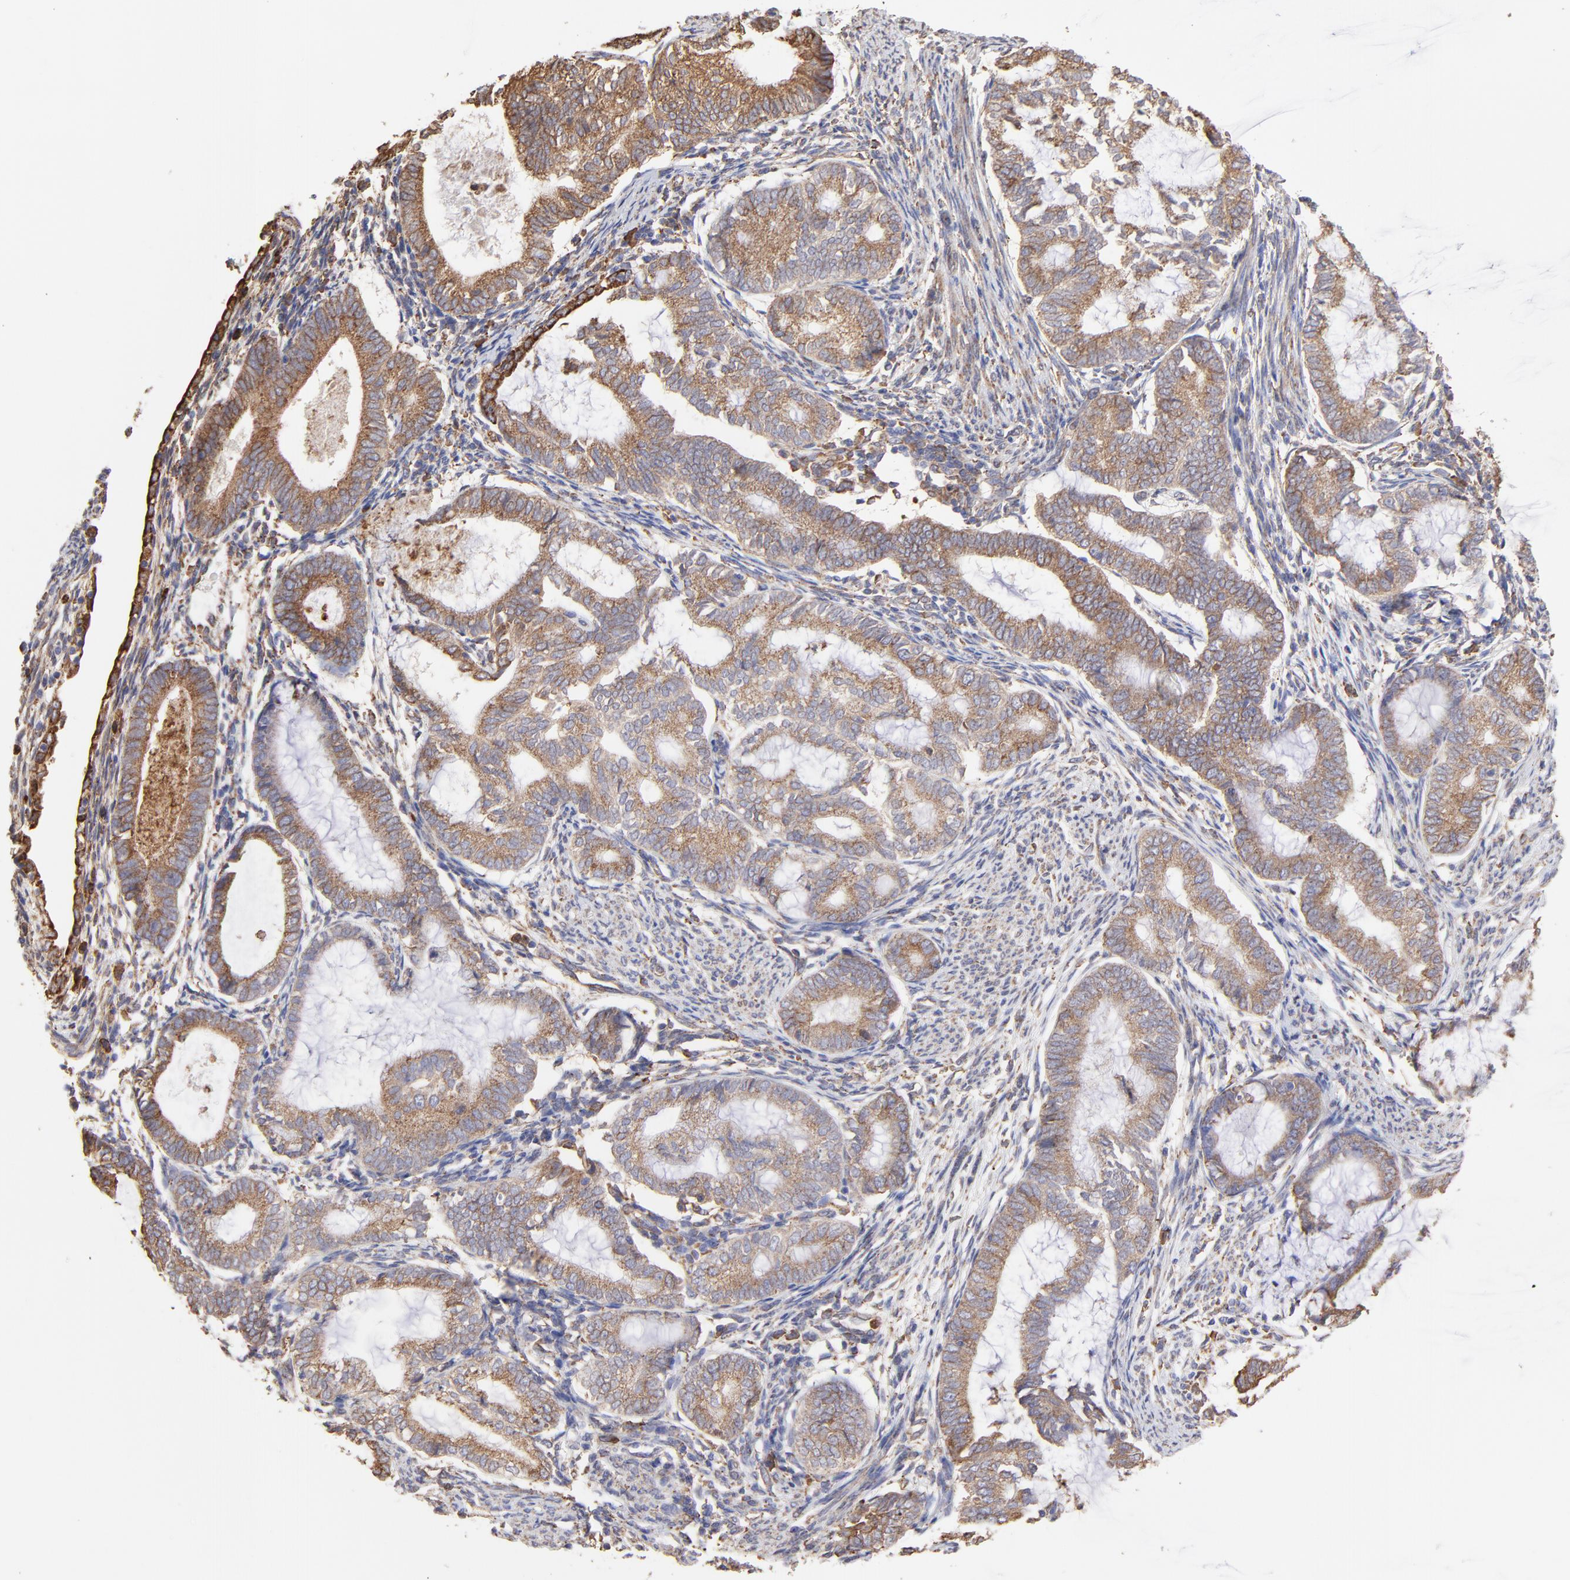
{"staining": {"intensity": "moderate", "quantity": ">75%", "location": "cytoplasmic/membranous"}, "tissue": "endometrial cancer", "cell_type": "Tumor cells", "image_type": "cancer", "snomed": [{"axis": "morphology", "description": "Adenocarcinoma, NOS"}, {"axis": "topography", "description": "Endometrium"}], "caption": "Immunohistochemistry (IHC) photomicrograph of neoplastic tissue: human endometrial cancer stained using immunohistochemistry shows medium levels of moderate protein expression localized specifically in the cytoplasmic/membranous of tumor cells, appearing as a cytoplasmic/membranous brown color.", "gene": "PFKM", "patient": {"sex": "female", "age": 63}}